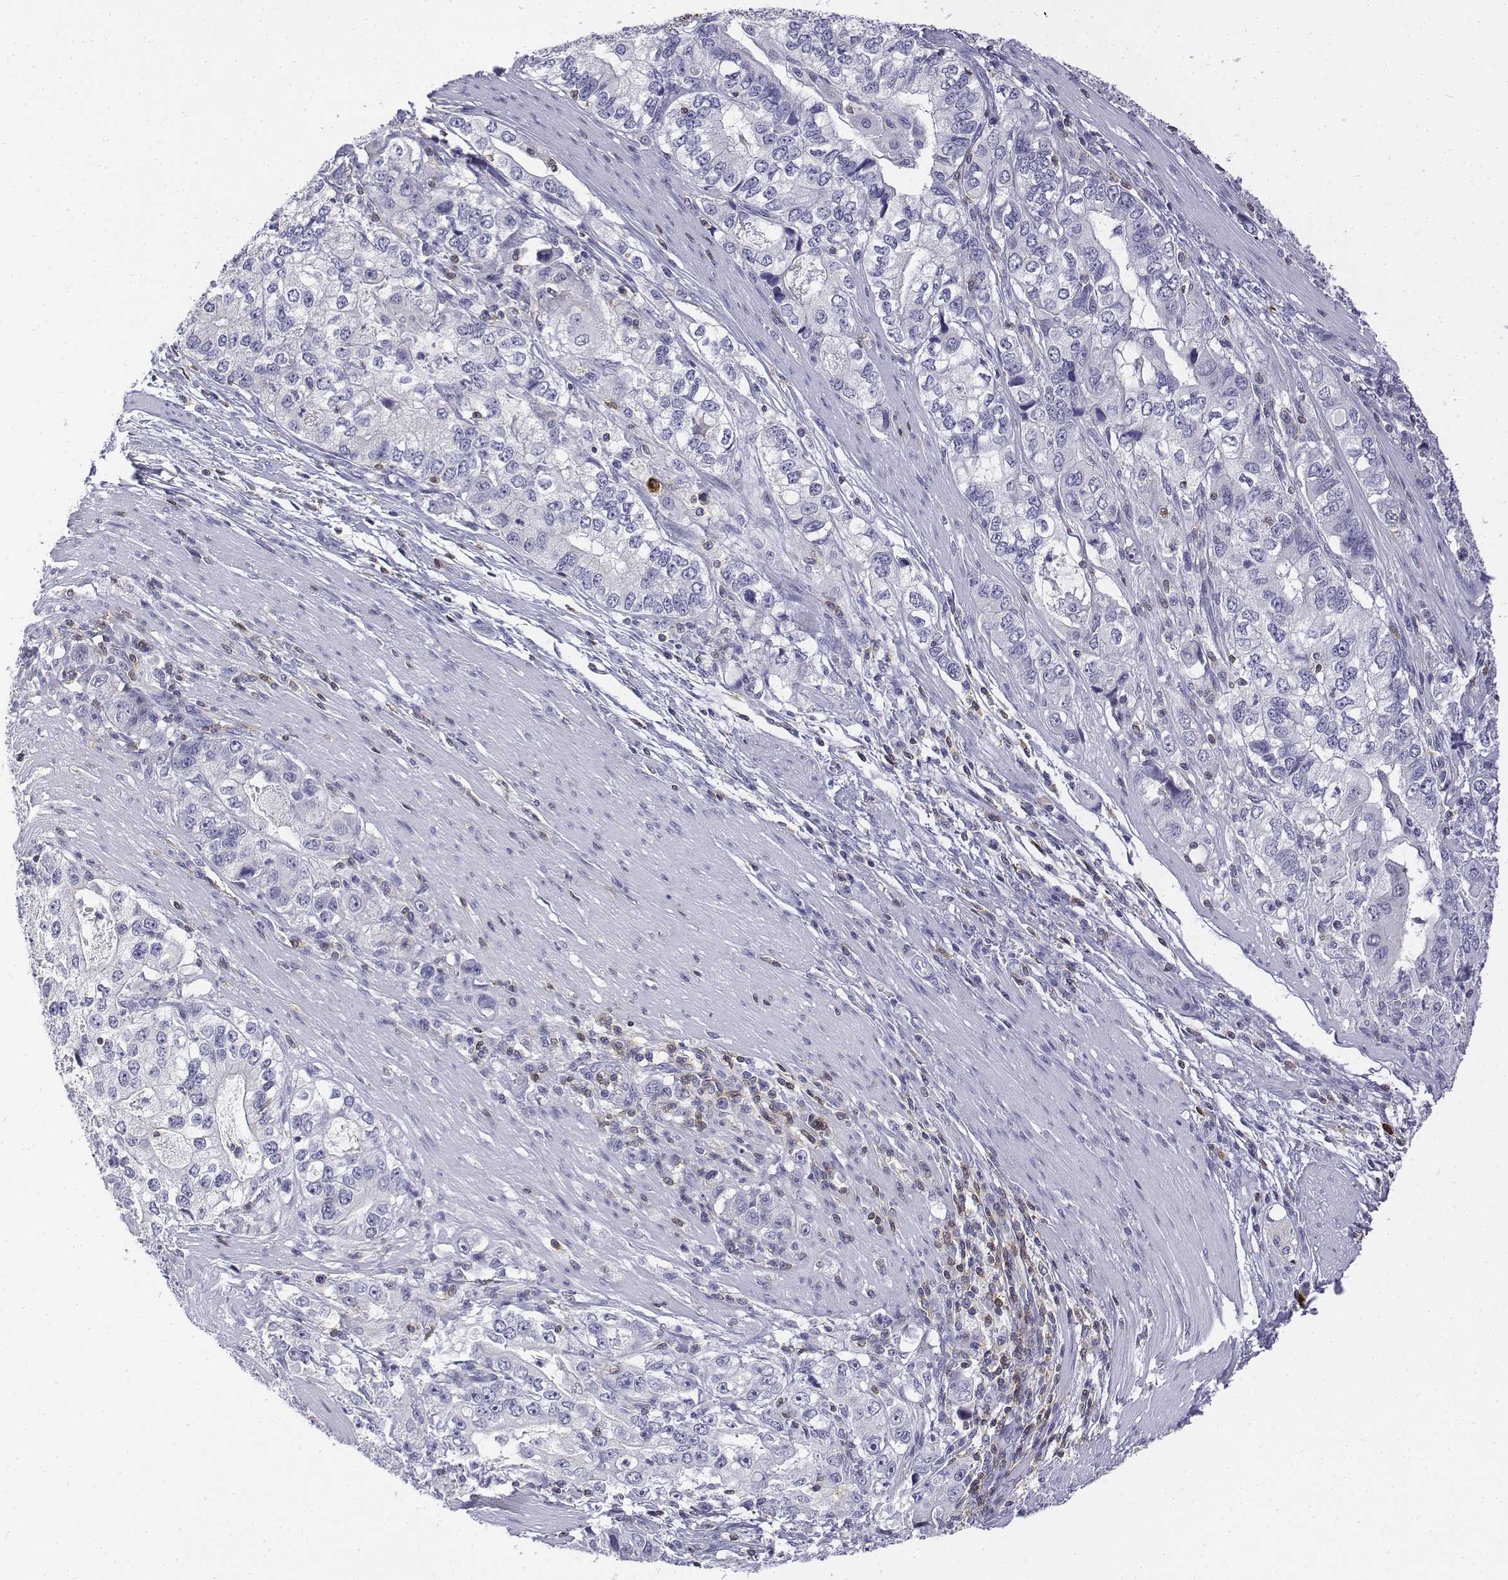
{"staining": {"intensity": "negative", "quantity": "none", "location": "none"}, "tissue": "stomach cancer", "cell_type": "Tumor cells", "image_type": "cancer", "snomed": [{"axis": "morphology", "description": "Adenocarcinoma, NOS"}, {"axis": "topography", "description": "Stomach, lower"}], "caption": "Tumor cells are negative for protein expression in human stomach adenocarcinoma.", "gene": "CD3E", "patient": {"sex": "female", "age": 72}}